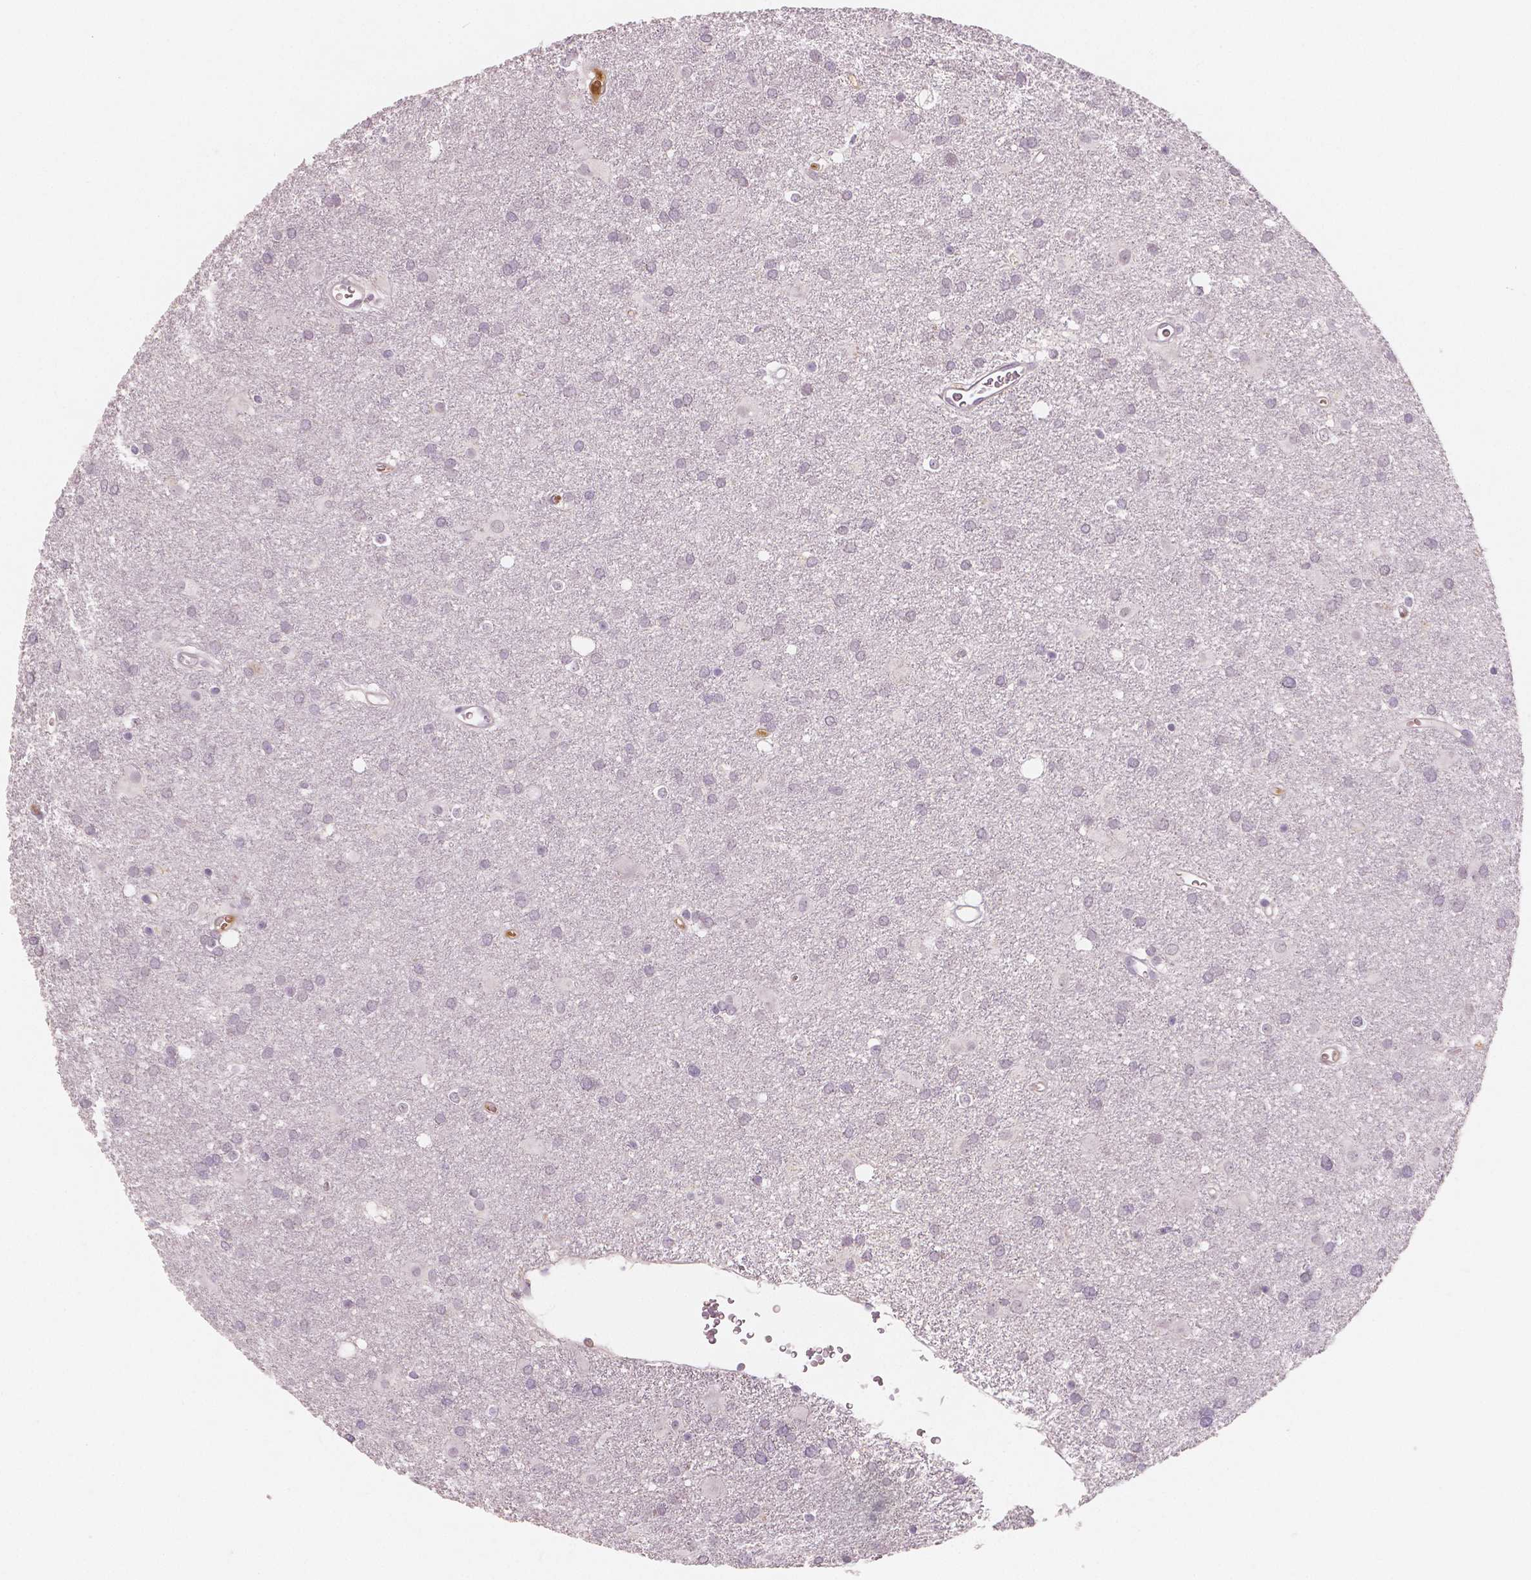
{"staining": {"intensity": "negative", "quantity": "none", "location": "none"}, "tissue": "glioma", "cell_type": "Tumor cells", "image_type": "cancer", "snomed": [{"axis": "morphology", "description": "Glioma, malignant, Low grade"}, {"axis": "topography", "description": "Brain"}], "caption": "This is an immunohistochemistry histopathology image of glioma. There is no staining in tumor cells.", "gene": "APOA4", "patient": {"sex": "male", "age": 58}}